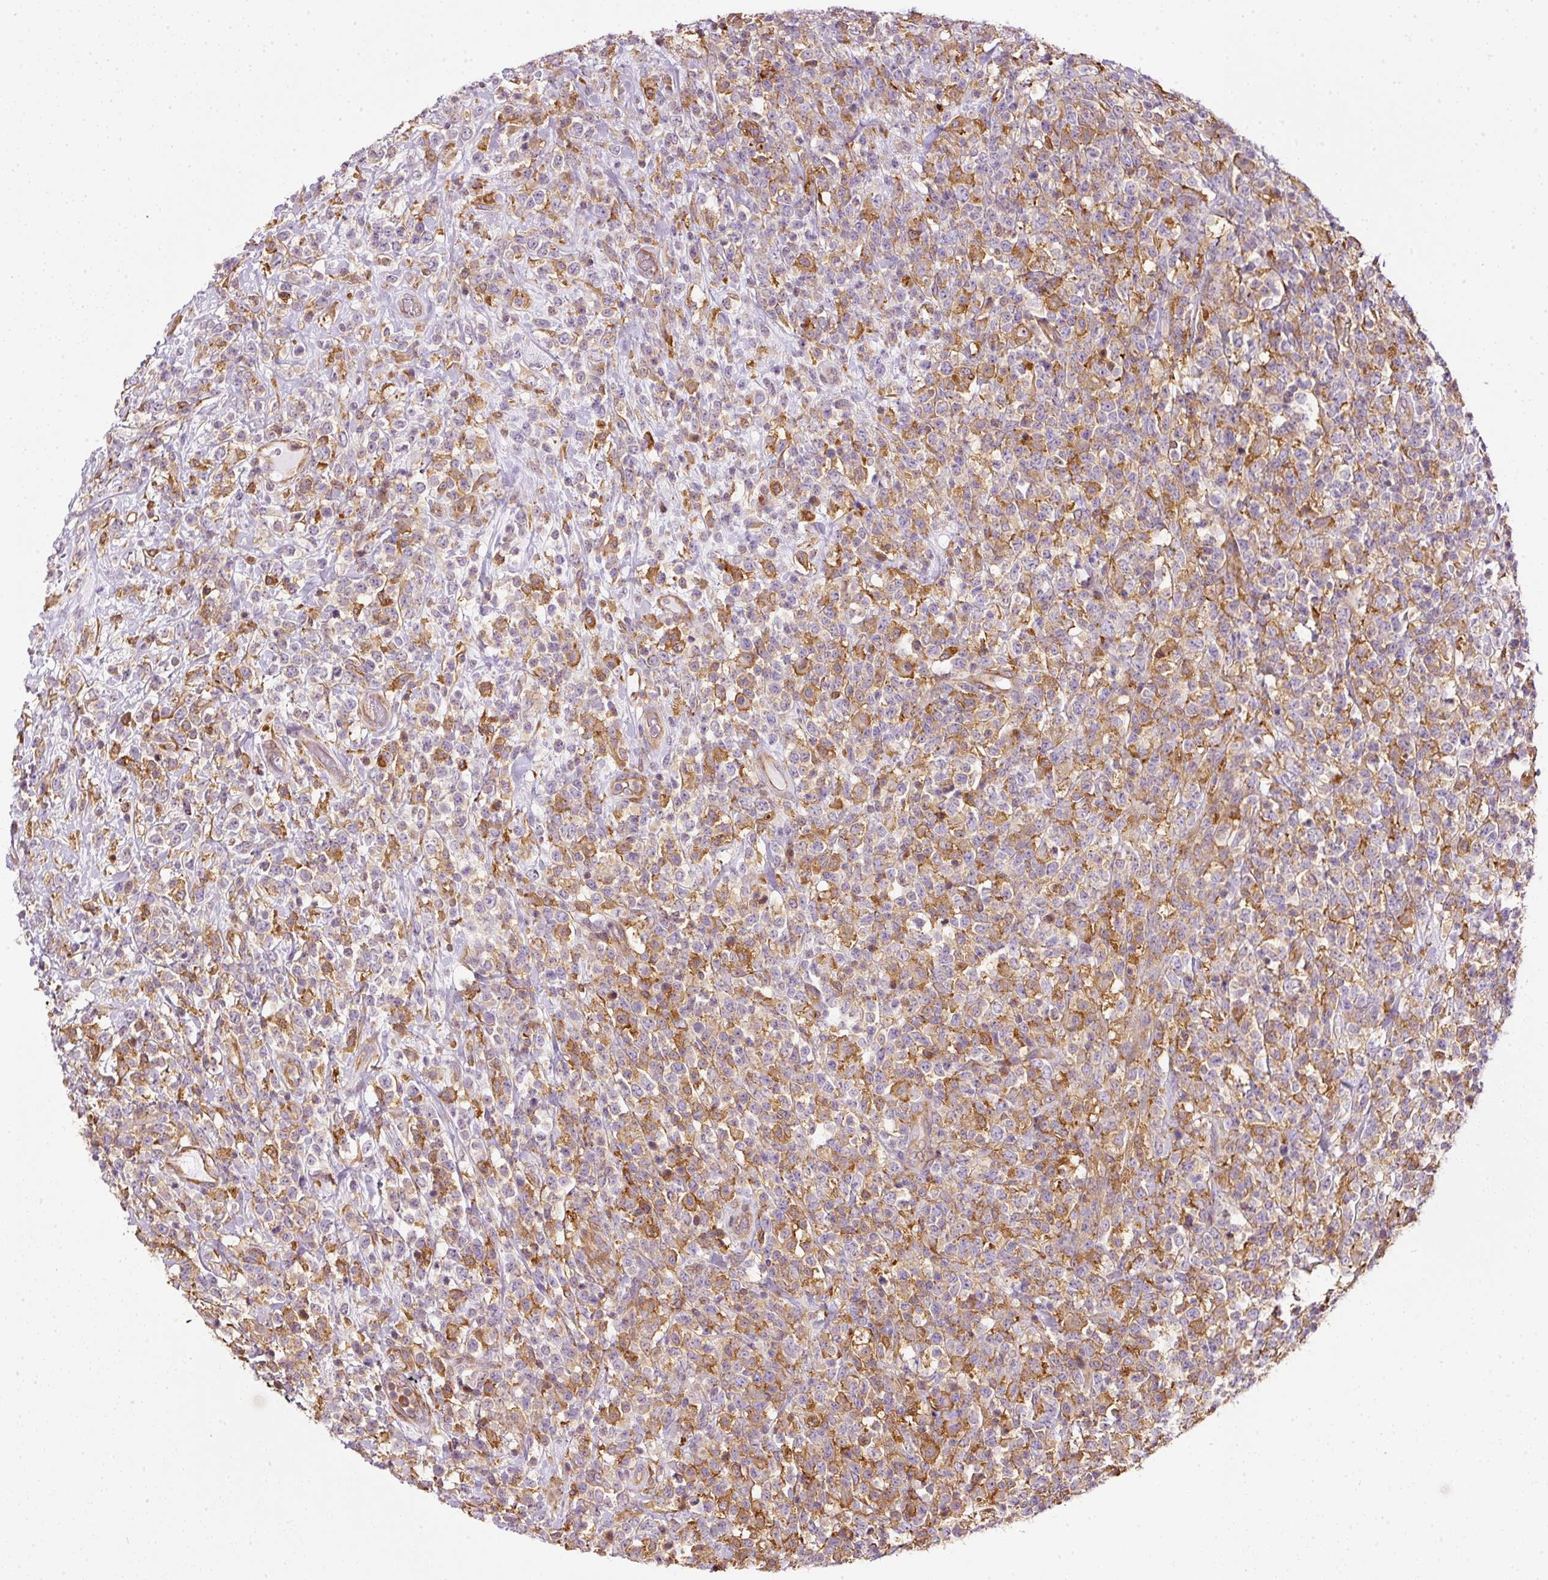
{"staining": {"intensity": "moderate", "quantity": "25%-75%", "location": "cytoplasmic/membranous"}, "tissue": "lymphoma", "cell_type": "Tumor cells", "image_type": "cancer", "snomed": [{"axis": "morphology", "description": "Malignant lymphoma, non-Hodgkin's type, High grade"}, {"axis": "topography", "description": "Colon"}], "caption": "This image demonstrates immunohistochemistry (IHC) staining of malignant lymphoma, non-Hodgkin's type (high-grade), with medium moderate cytoplasmic/membranous positivity in about 25%-75% of tumor cells.", "gene": "SCNM1", "patient": {"sex": "female", "age": 53}}